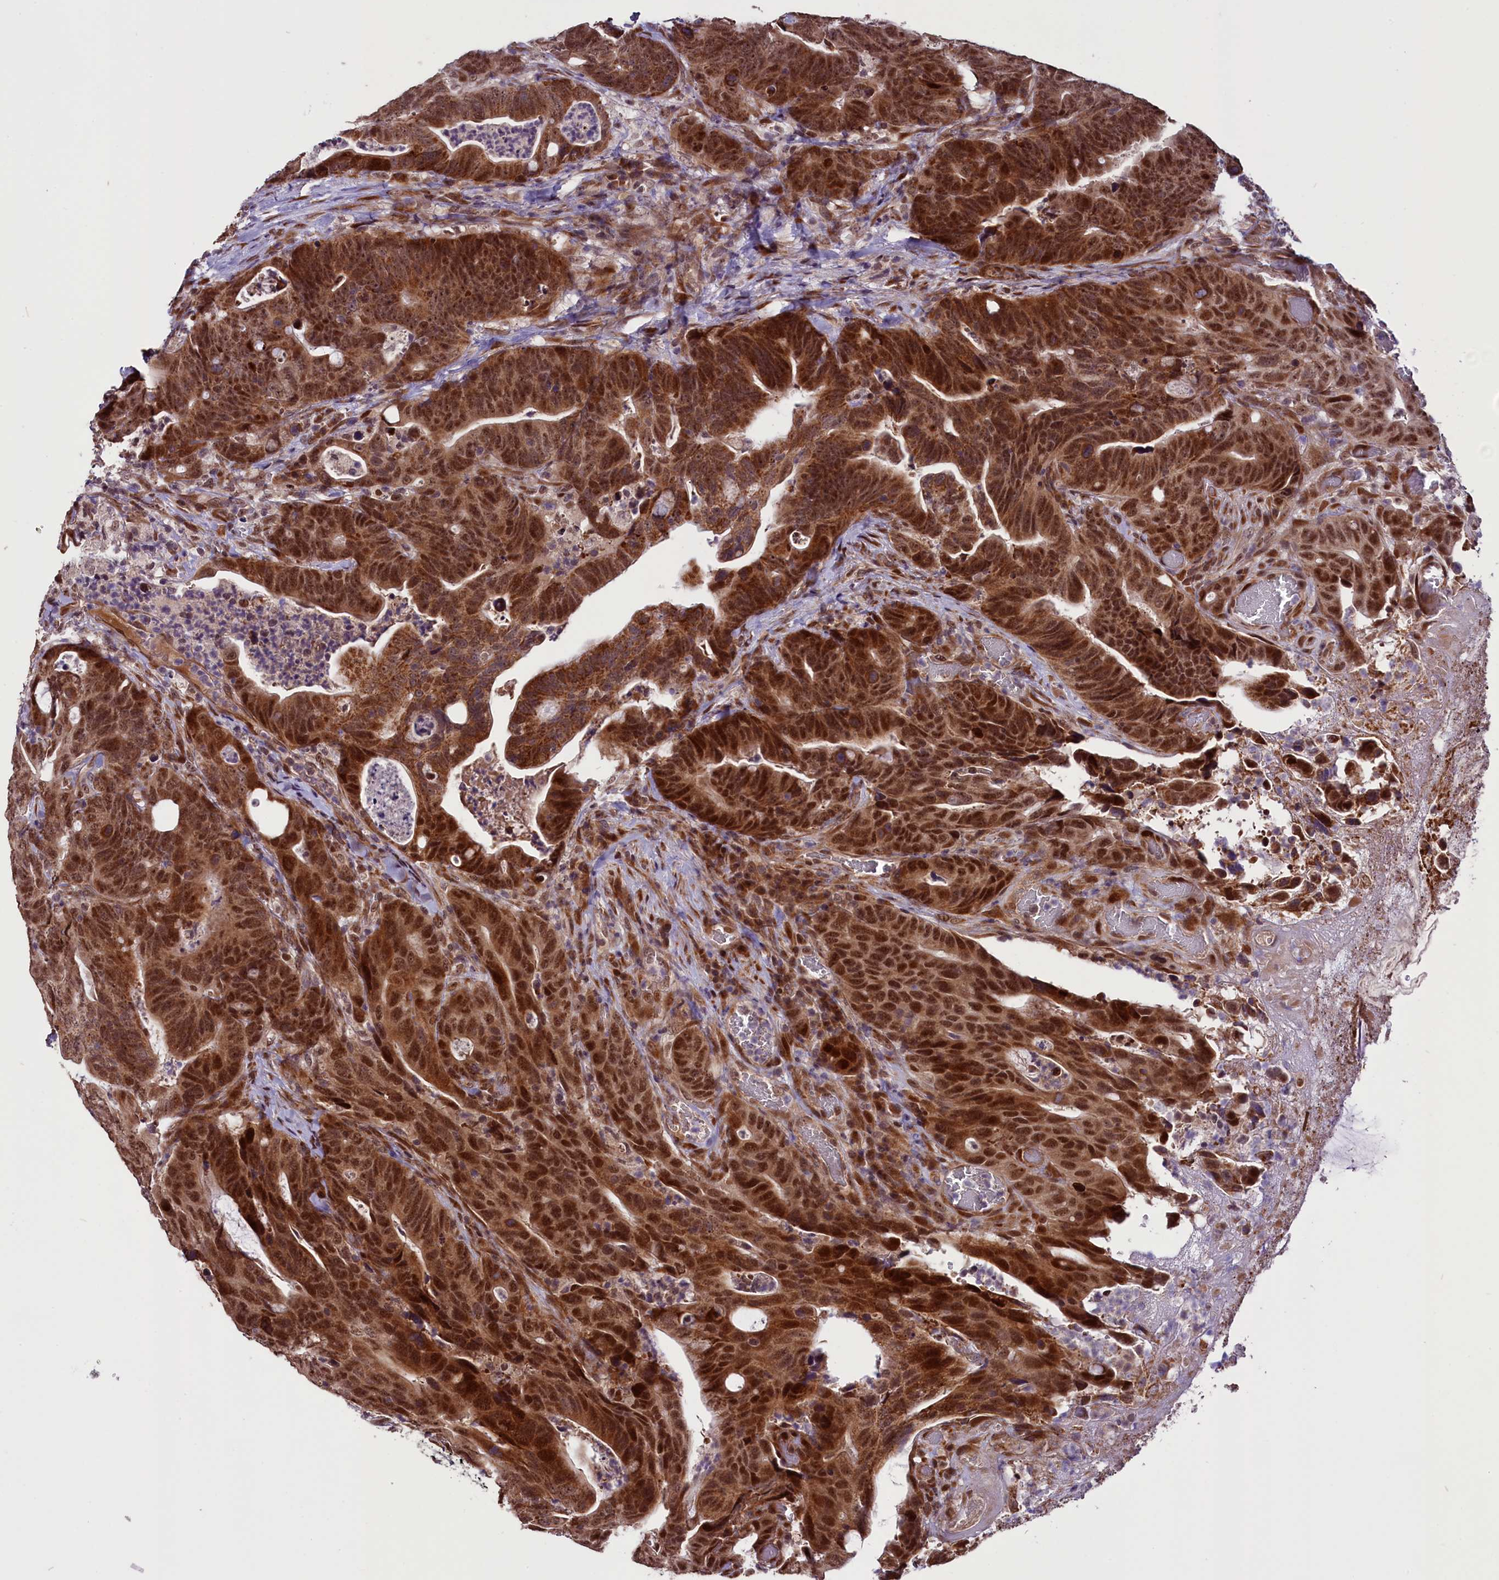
{"staining": {"intensity": "strong", "quantity": ">75%", "location": "cytoplasmic/membranous,nuclear"}, "tissue": "colorectal cancer", "cell_type": "Tumor cells", "image_type": "cancer", "snomed": [{"axis": "morphology", "description": "Adenocarcinoma, NOS"}, {"axis": "topography", "description": "Colon"}], "caption": "Protein expression analysis of colorectal adenocarcinoma displays strong cytoplasmic/membranous and nuclear positivity in approximately >75% of tumor cells.", "gene": "RPUSD2", "patient": {"sex": "female", "age": 82}}